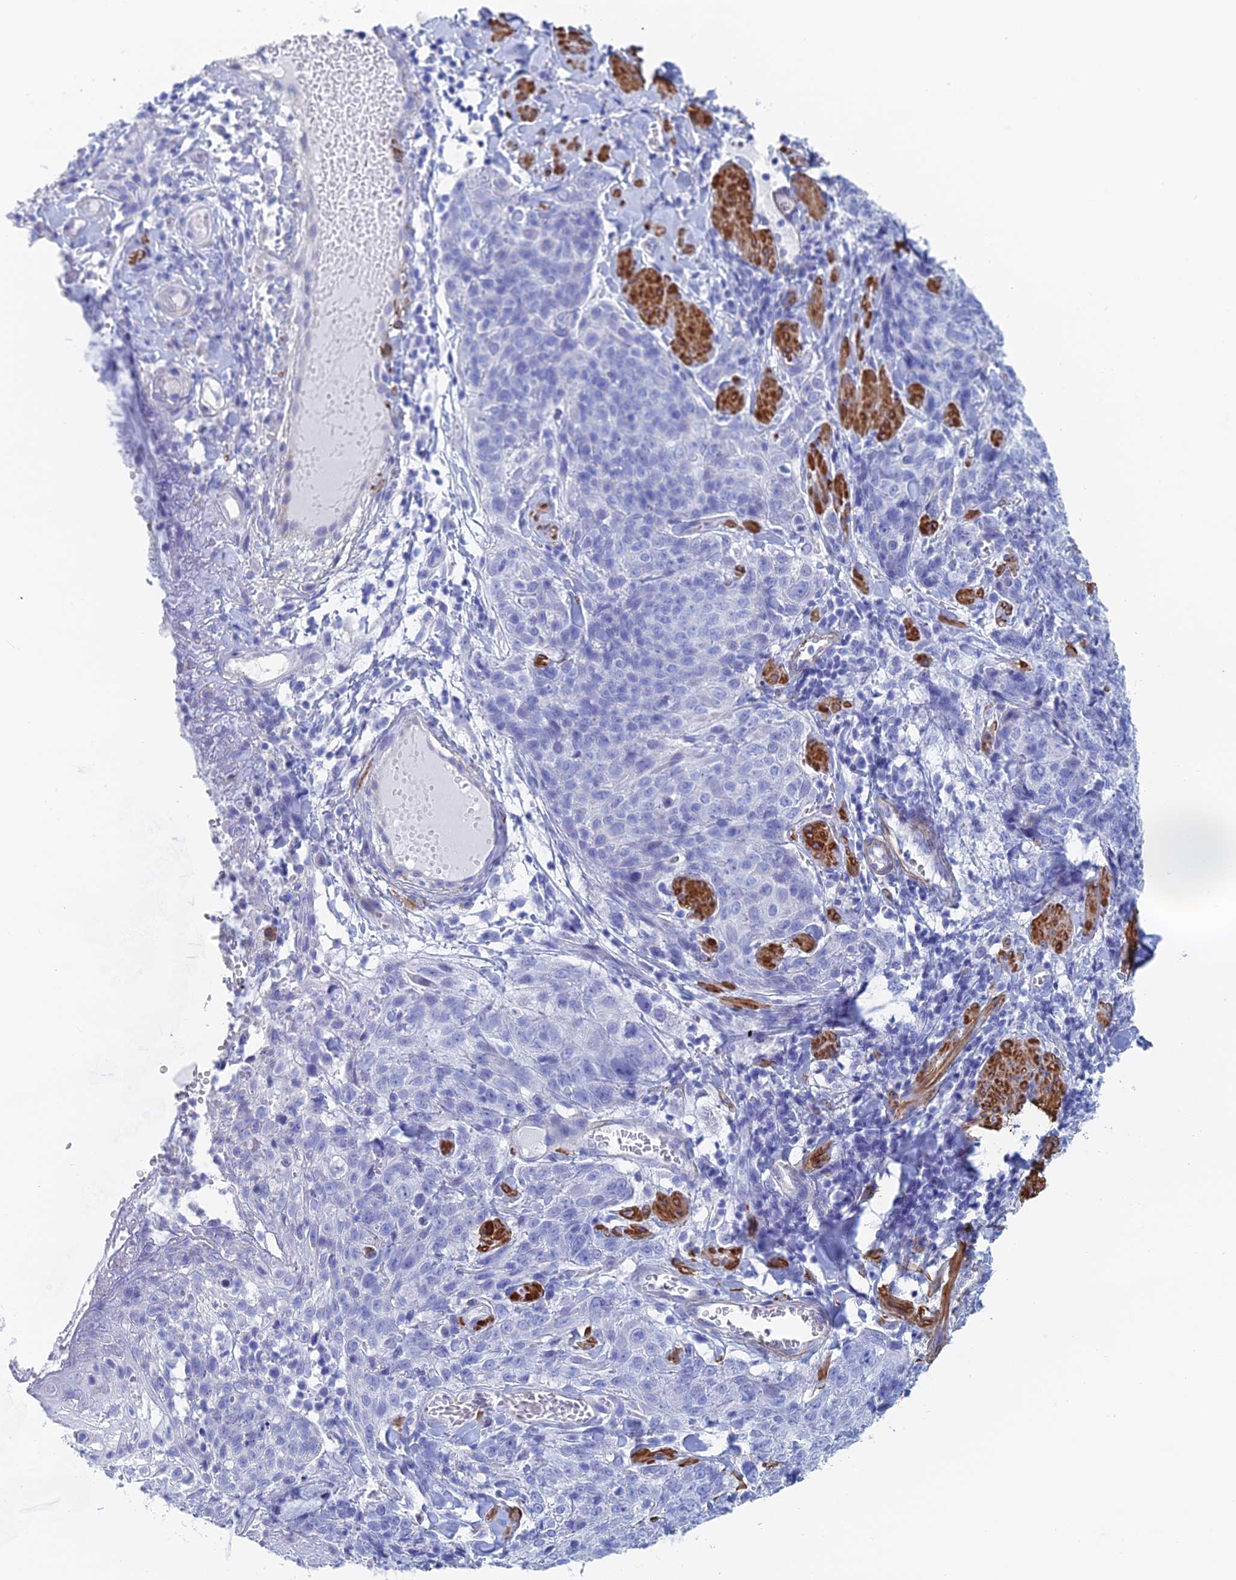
{"staining": {"intensity": "negative", "quantity": "none", "location": "none"}, "tissue": "skin cancer", "cell_type": "Tumor cells", "image_type": "cancer", "snomed": [{"axis": "morphology", "description": "Squamous cell carcinoma, NOS"}, {"axis": "topography", "description": "Skin"}, {"axis": "topography", "description": "Vulva"}], "caption": "Photomicrograph shows no significant protein expression in tumor cells of skin cancer.", "gene": "KCNK18", "patient": {"sex": "female", "age": 85}}